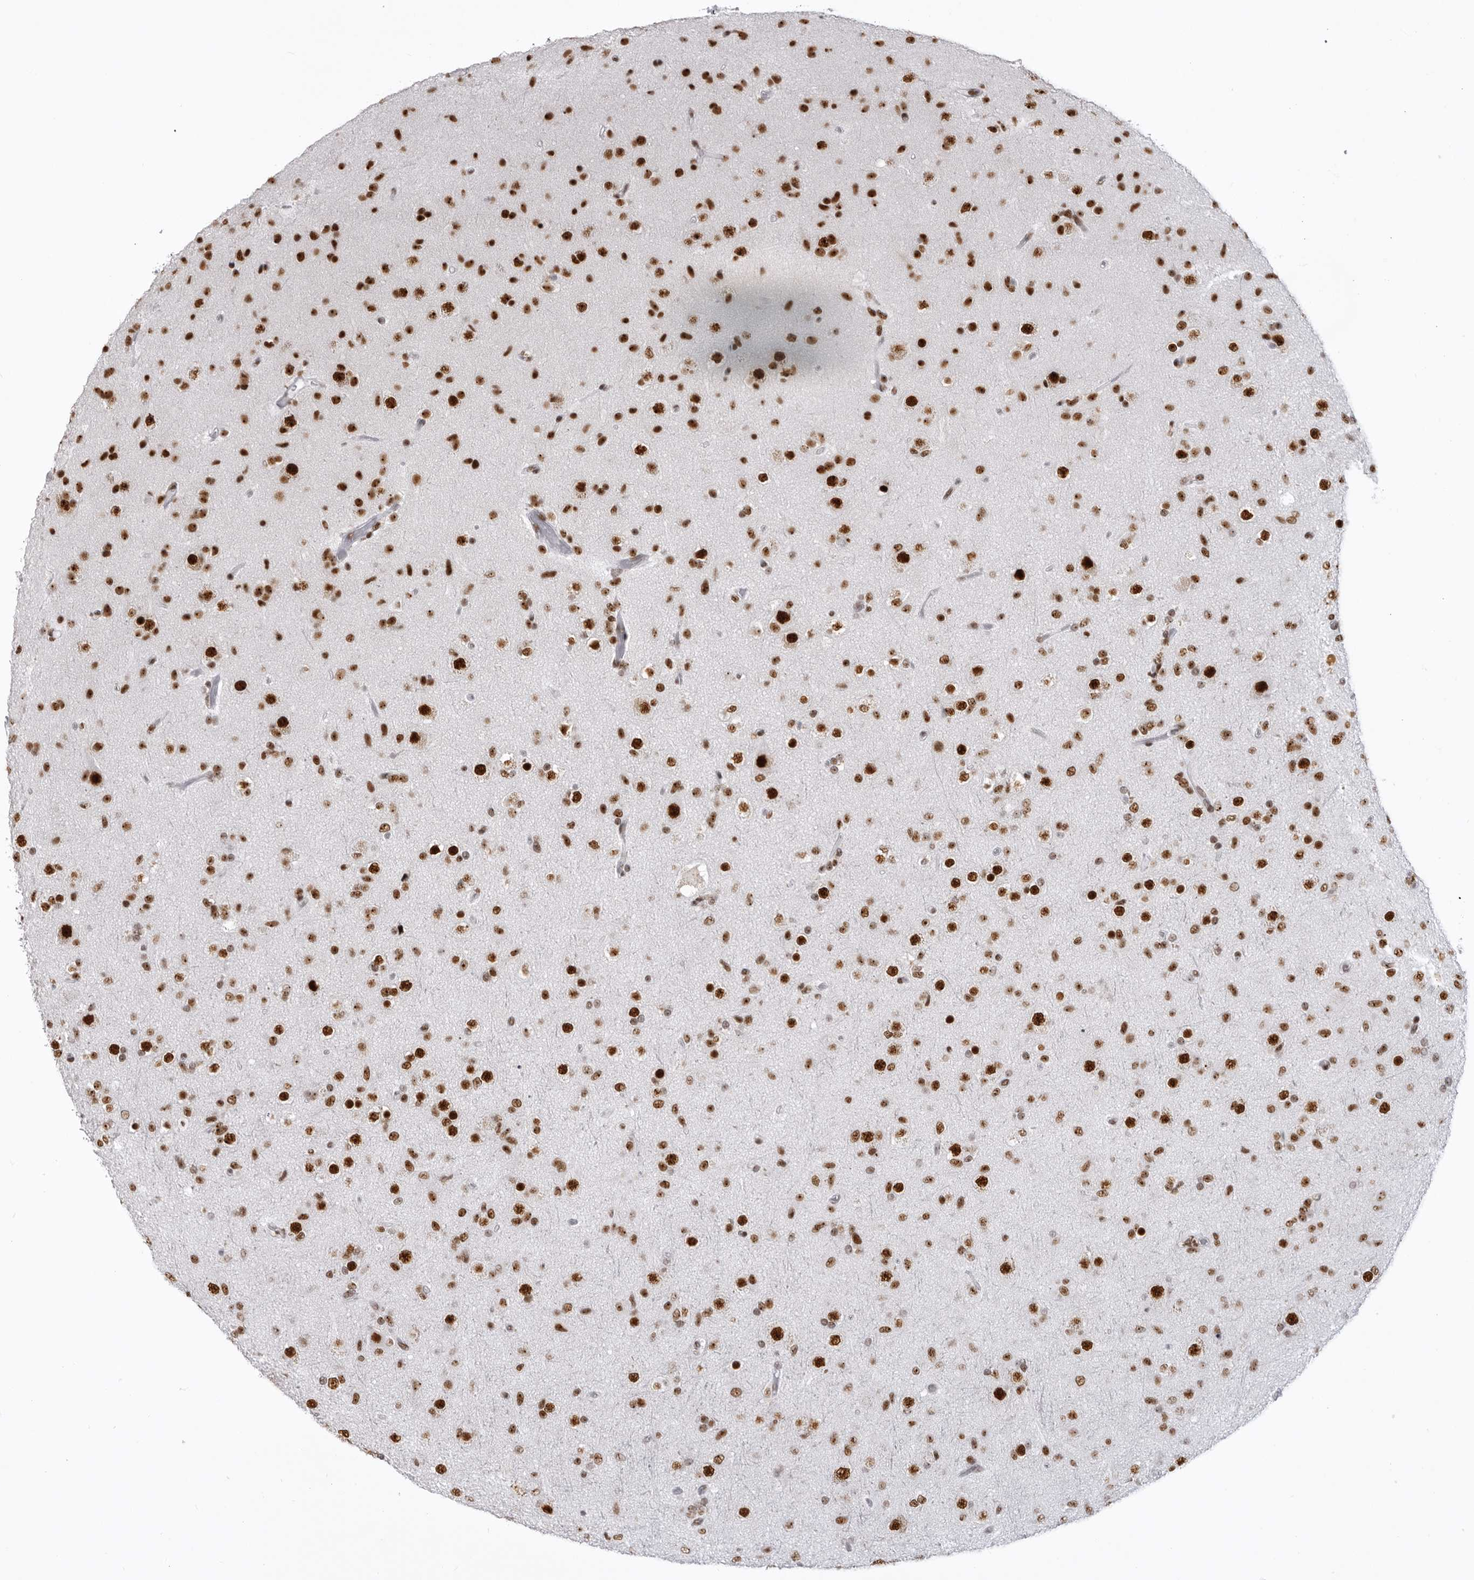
{"staining": {"intensity": "strong", "quantity": ">75%", "location": "nuclear"}, "tissue": "glioma", "cell_type": "Tumor cells", "image_type": "cancer", "snomed": [{"axis": "morphology", "description": "Glioma, malignant, Low grade"}, {"axis": "topography", "description": "Brain"}], "caption": "The histopathology image shows staining of glioma, revealing strong nuclear protein positivity (brown color) within tumor cells.", "gene": "DHX9", "patient": {"sex": "male", "age": 65}}